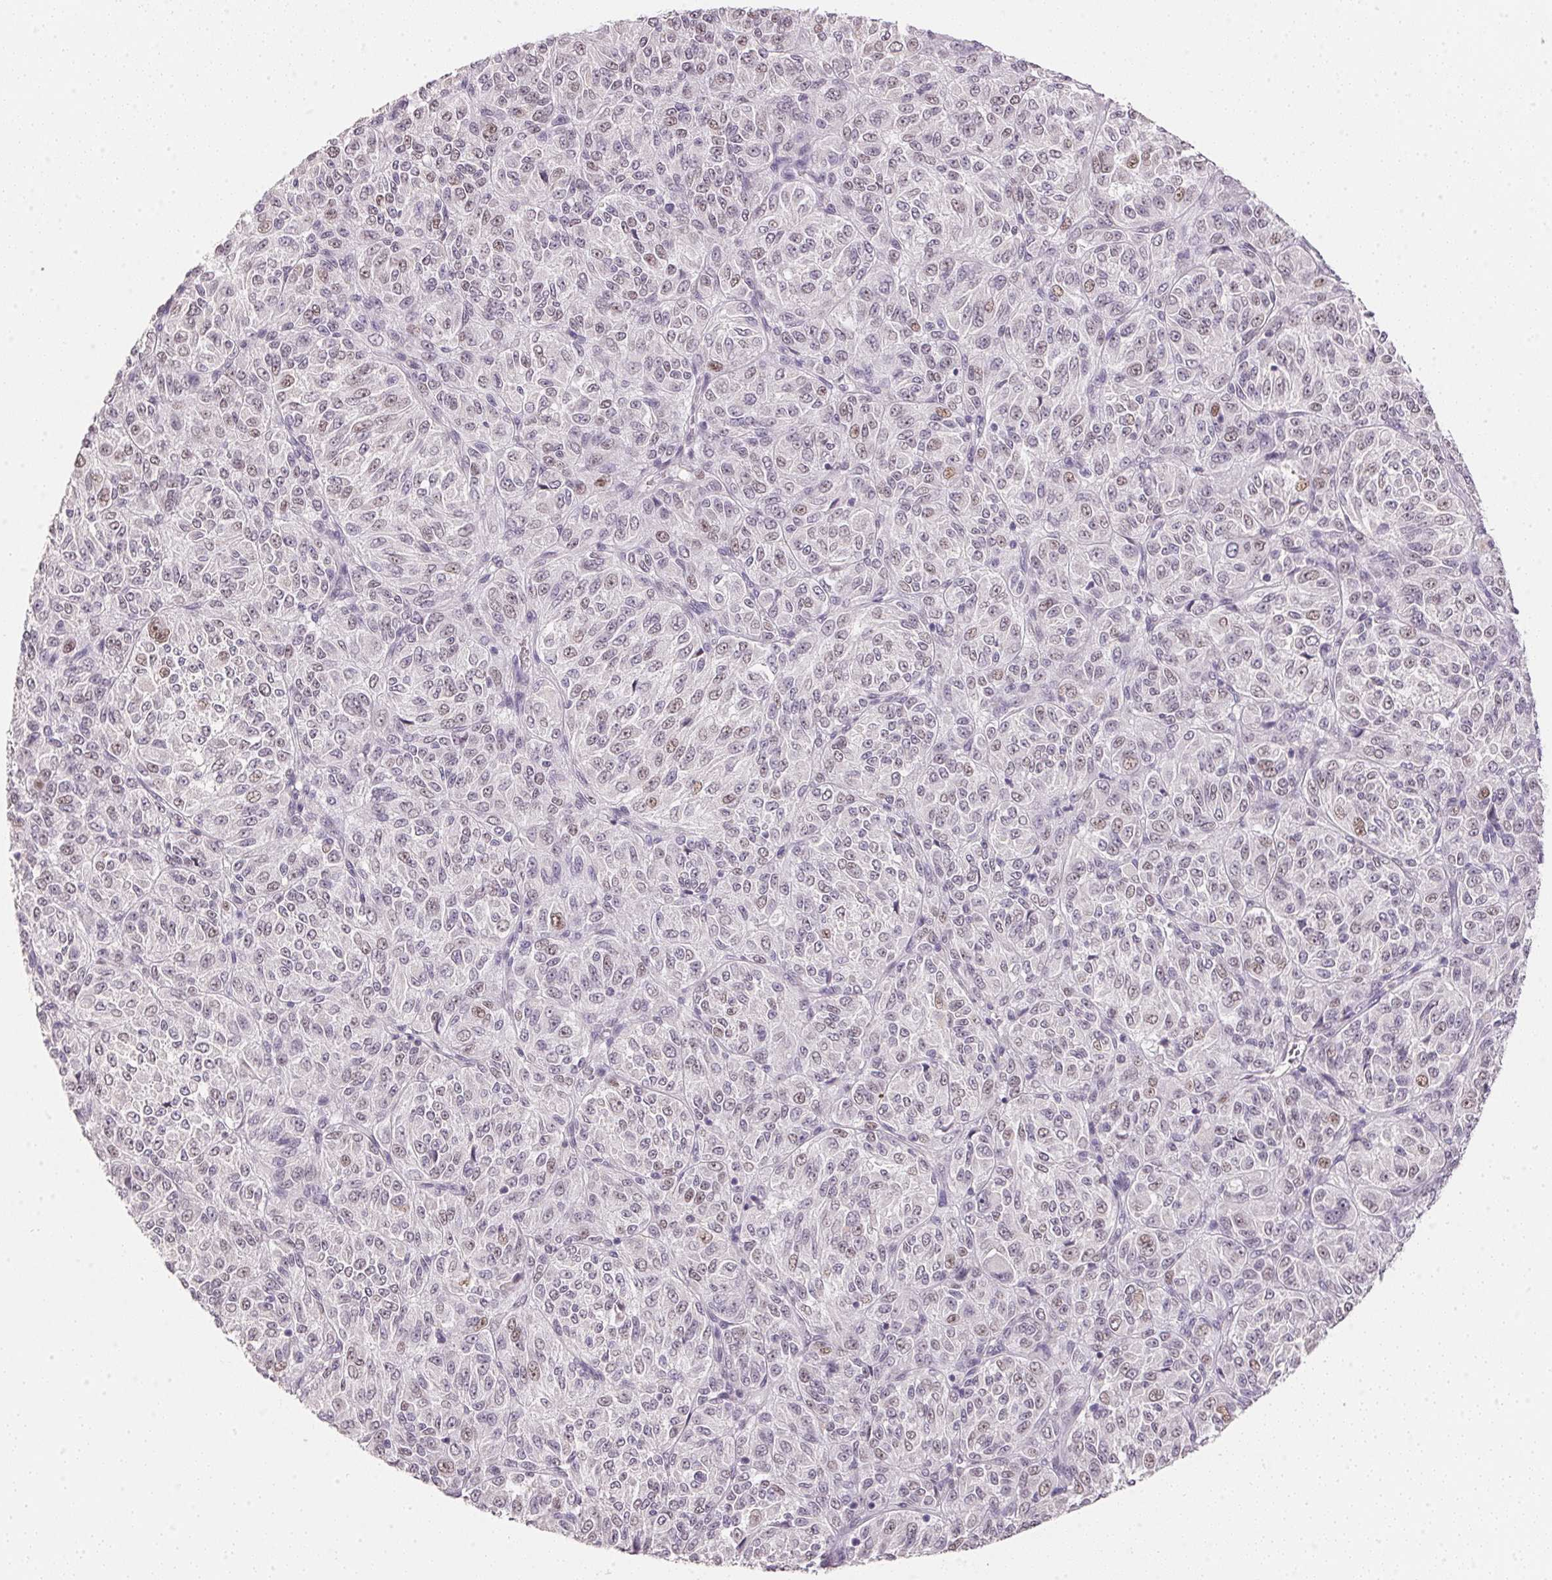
{"staining": {"intensity": "weak", "quantity": "<25%", "location": "nuclear"}, "tissue": "melanoma", "cell_type": "Tumor cells", "image_type": "cancer", "snomed": [{"axis": "morphology", "description": "Malignant melanoma, Metastatic site"}, {"axis": "topography", "description": "Brain"}], "caption": "Image shows no significant protein positivity in tumor cells of malignant melanoma (metastatic site). (DAB immunohistochemistry visualized using brightfield microscopy, high magnification).", "gene": "POLR3G", "patient": {"sex": "female", "age": 56}}